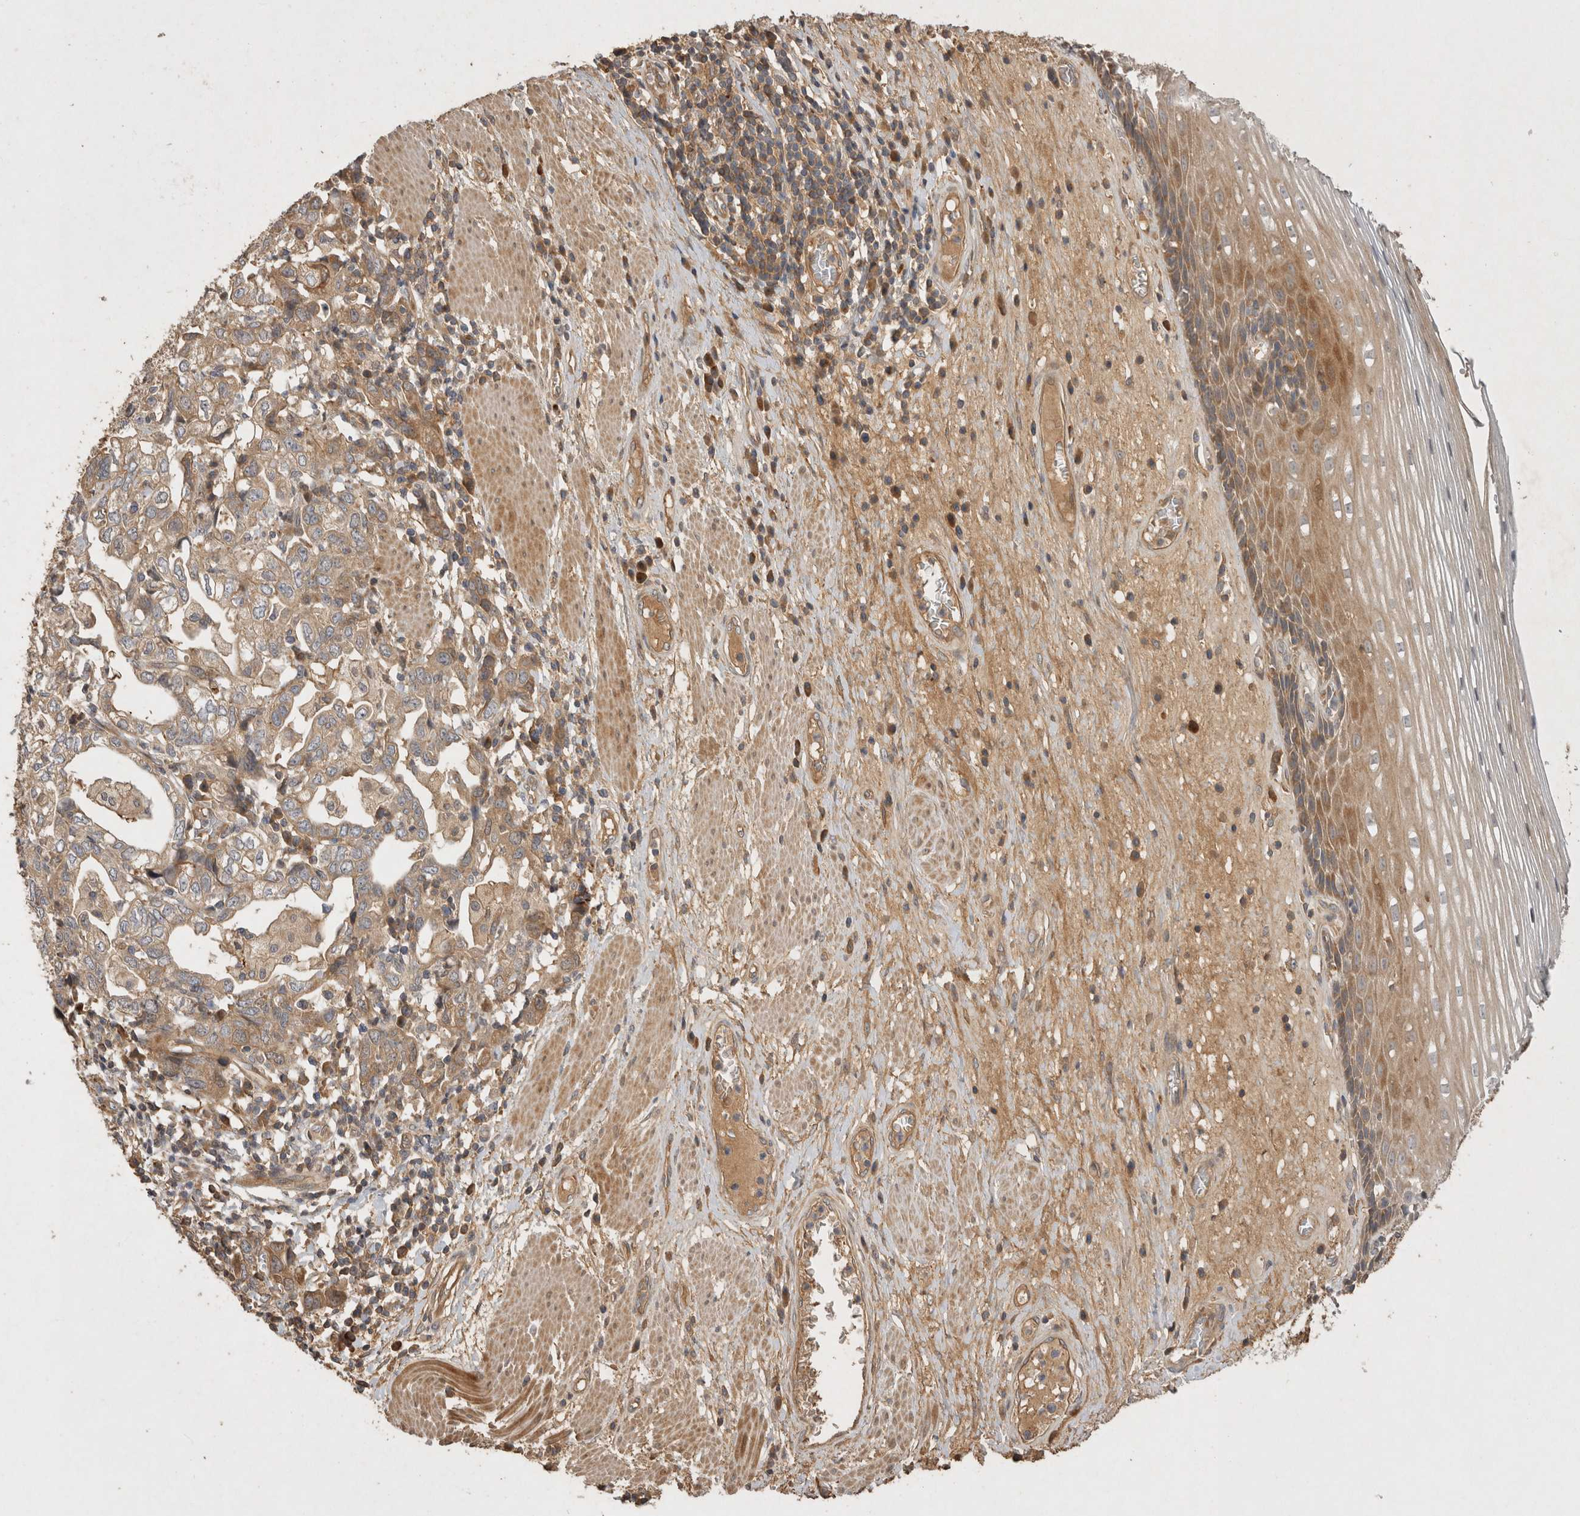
{"staining": {"intensity": "moderate", "quantity": "25%-75%", "location": "cytoplasmic/membranous"}, "tissue": "esophagus", "cell_type": "Squamous epithelial cells", "image_type": "normal", "snomed": [{"axis": "morphology", "description": "Normal tissue, NOS"}, {"axis": "morphology", "description": "Adenocarcinoma, NOS"}, {"axis": "topography", "description": "Esophagus"}], "caption": "IHC of unremarkable human esophagus demonstrates medium levels of moderate cytoplasmic/membranous staining in approximately 25%-75% of squamous epithelial cells.", "gene": "PPP1R42", "patient": {"sex": "male", "age": 62}}